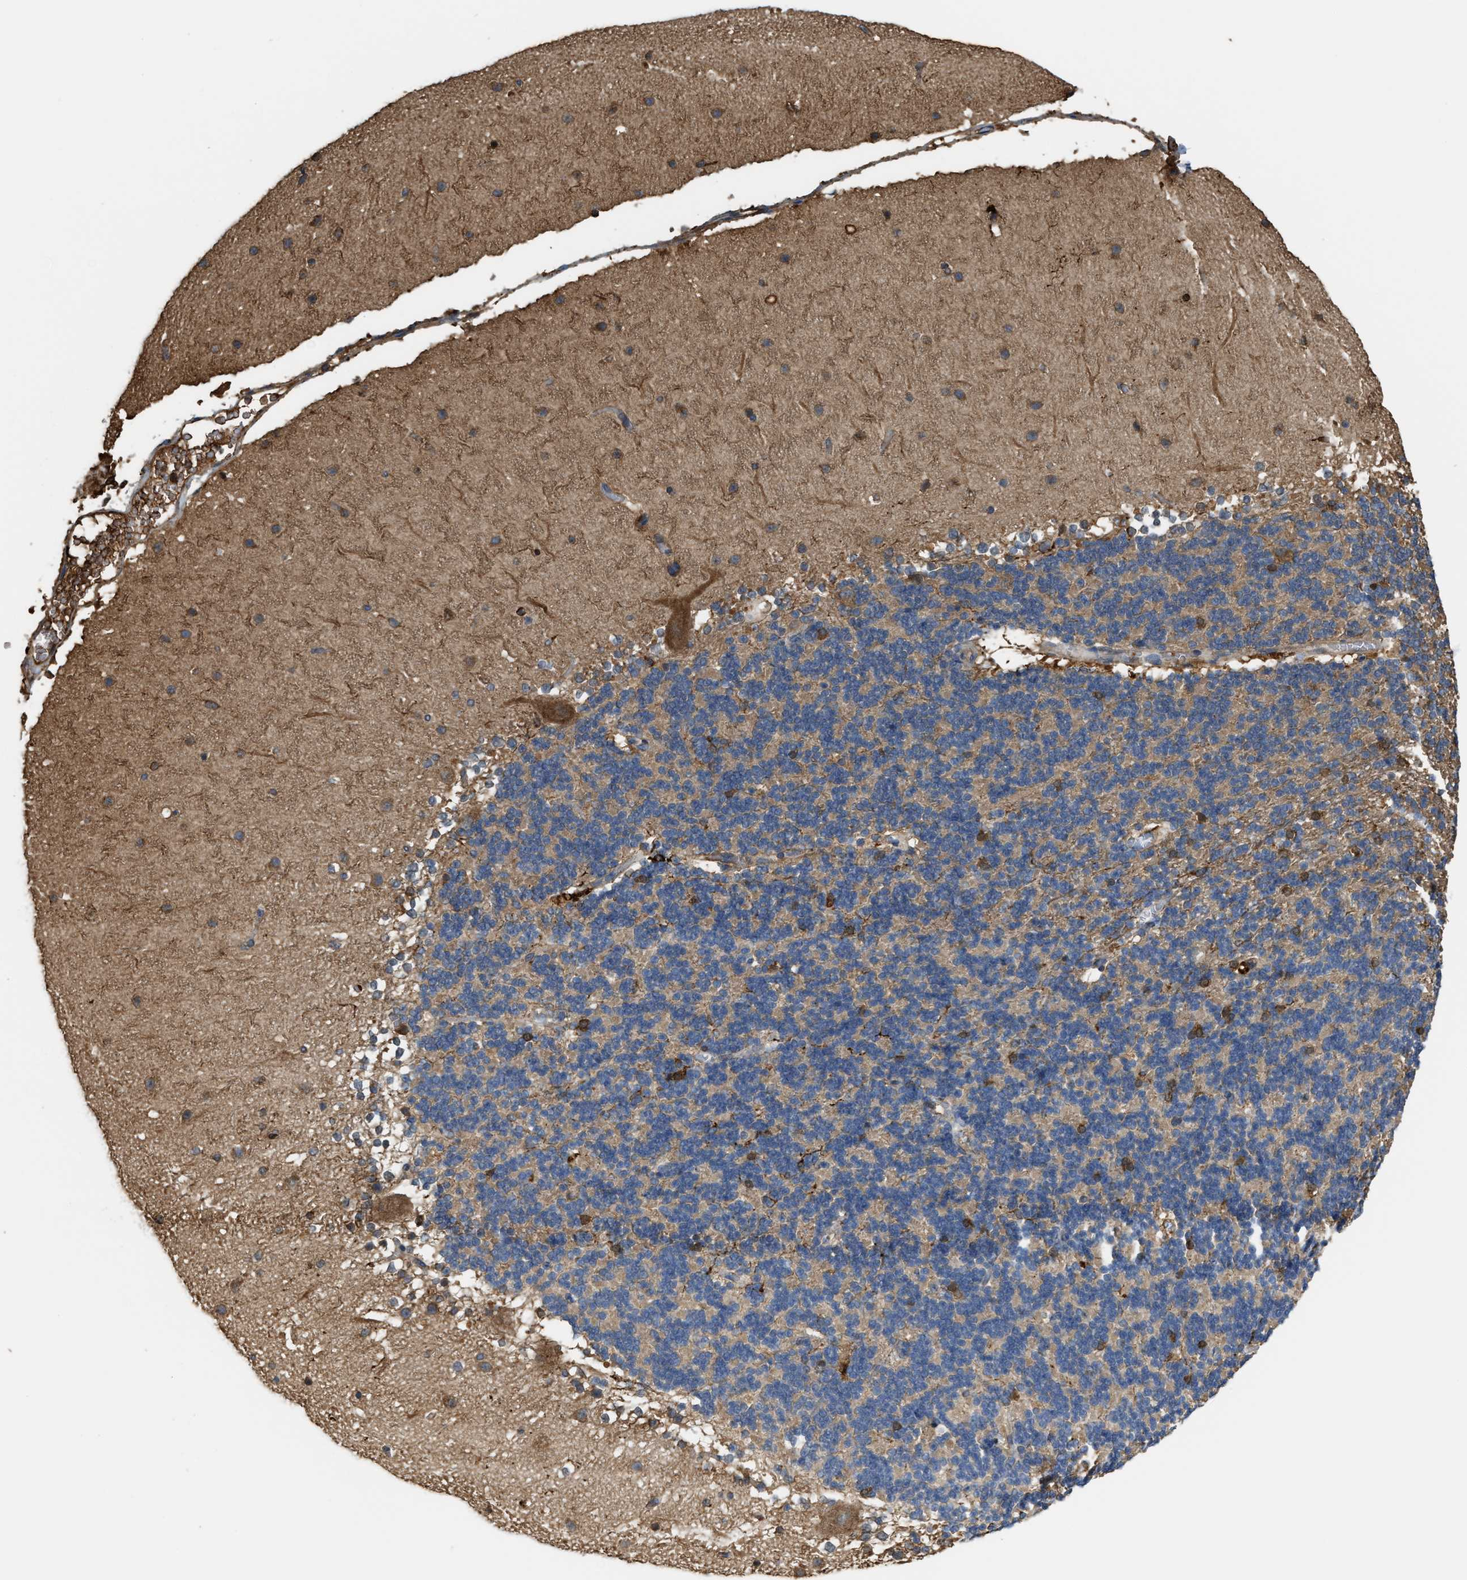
{"staining": {"intensity": "weak", "quantity": "25%-75%", "location": "cytoplasmic/membranous"}, "tissue": "cerebellum", "cell_type": "Cells in granular layer", "image_type": "normal", "snomed": [{"axis": "morphology", "description": "Normal tissue, NOS"}, {"axis": "topography", "description": "Cerebellum"}], "caption": "Human cerebellum stained with a brown dye demonstrates weak cytoplasmic/membranous positive staining in approximately 25%-75% of cells in granular layer.", "gene": "ATIC", "patient": {"sex": "female", "age": 19}}